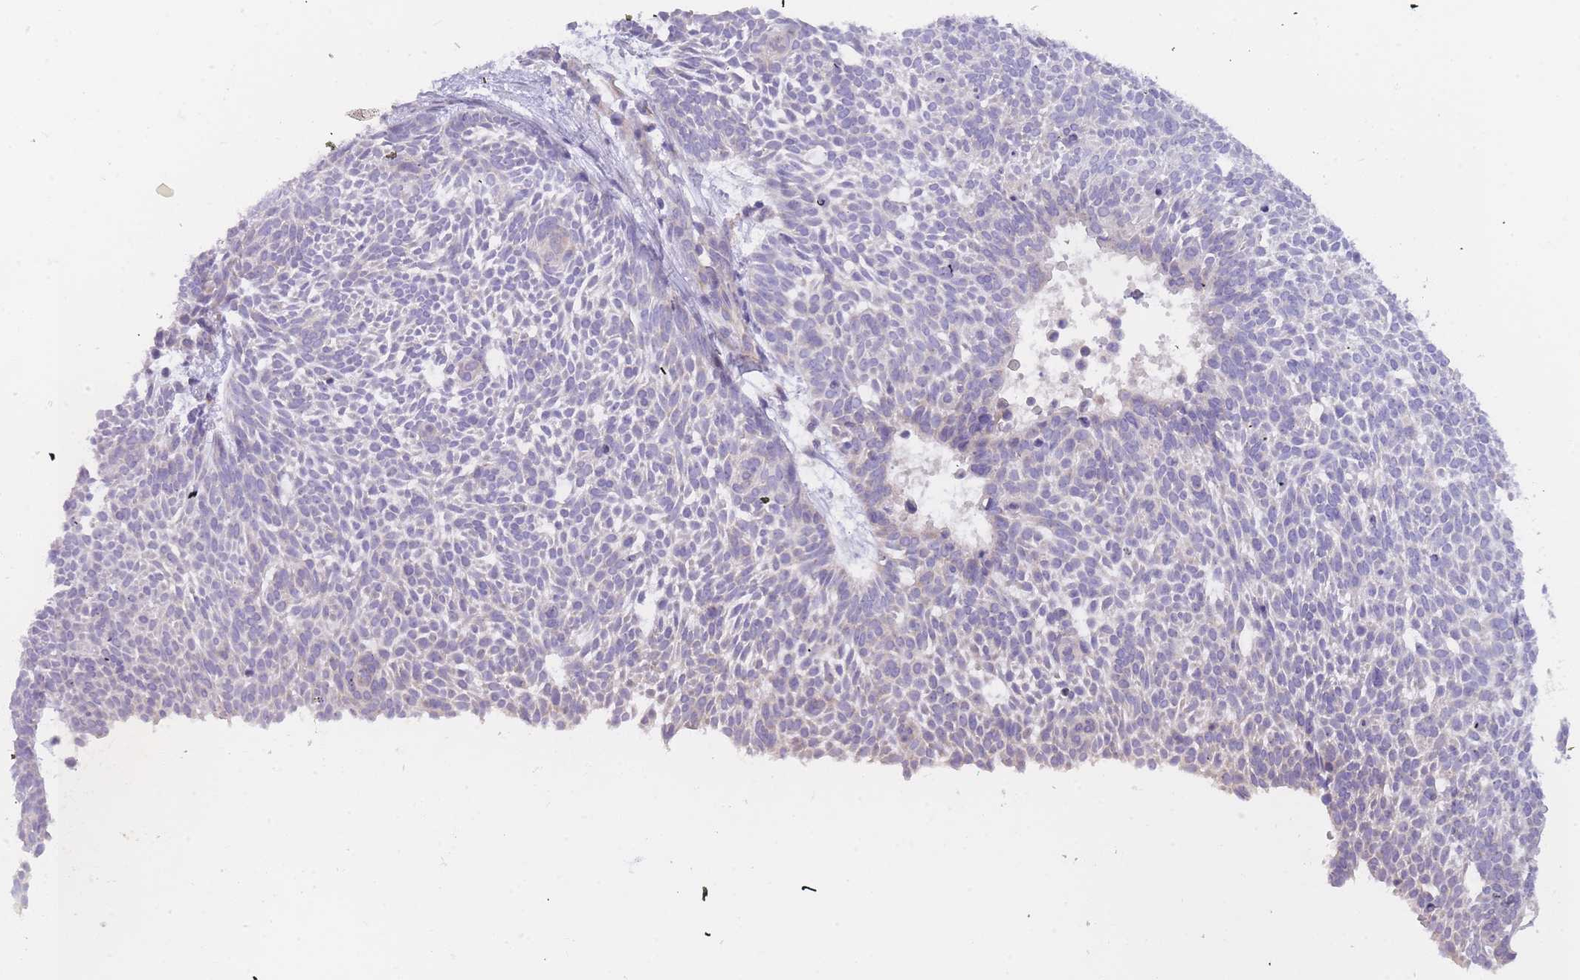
{"staining": {"intensity": "negative", "quantity": "none", "location": "none"}, "tissue": "skin cancer", "cell_type": "Tumor cells", "image_type": "cancer", "snomed": [{"axis": "morphology", "description": "Basal cell carcinoma"}, {"axis": "topography", "description": "Skin"}], "caption": "The micrograph demonstrates no staining of tumor cells in skin cancer (basal cell carcinoma).", "gene": "SLC35E4", "patient": {"sex": "male", "age": 61}}